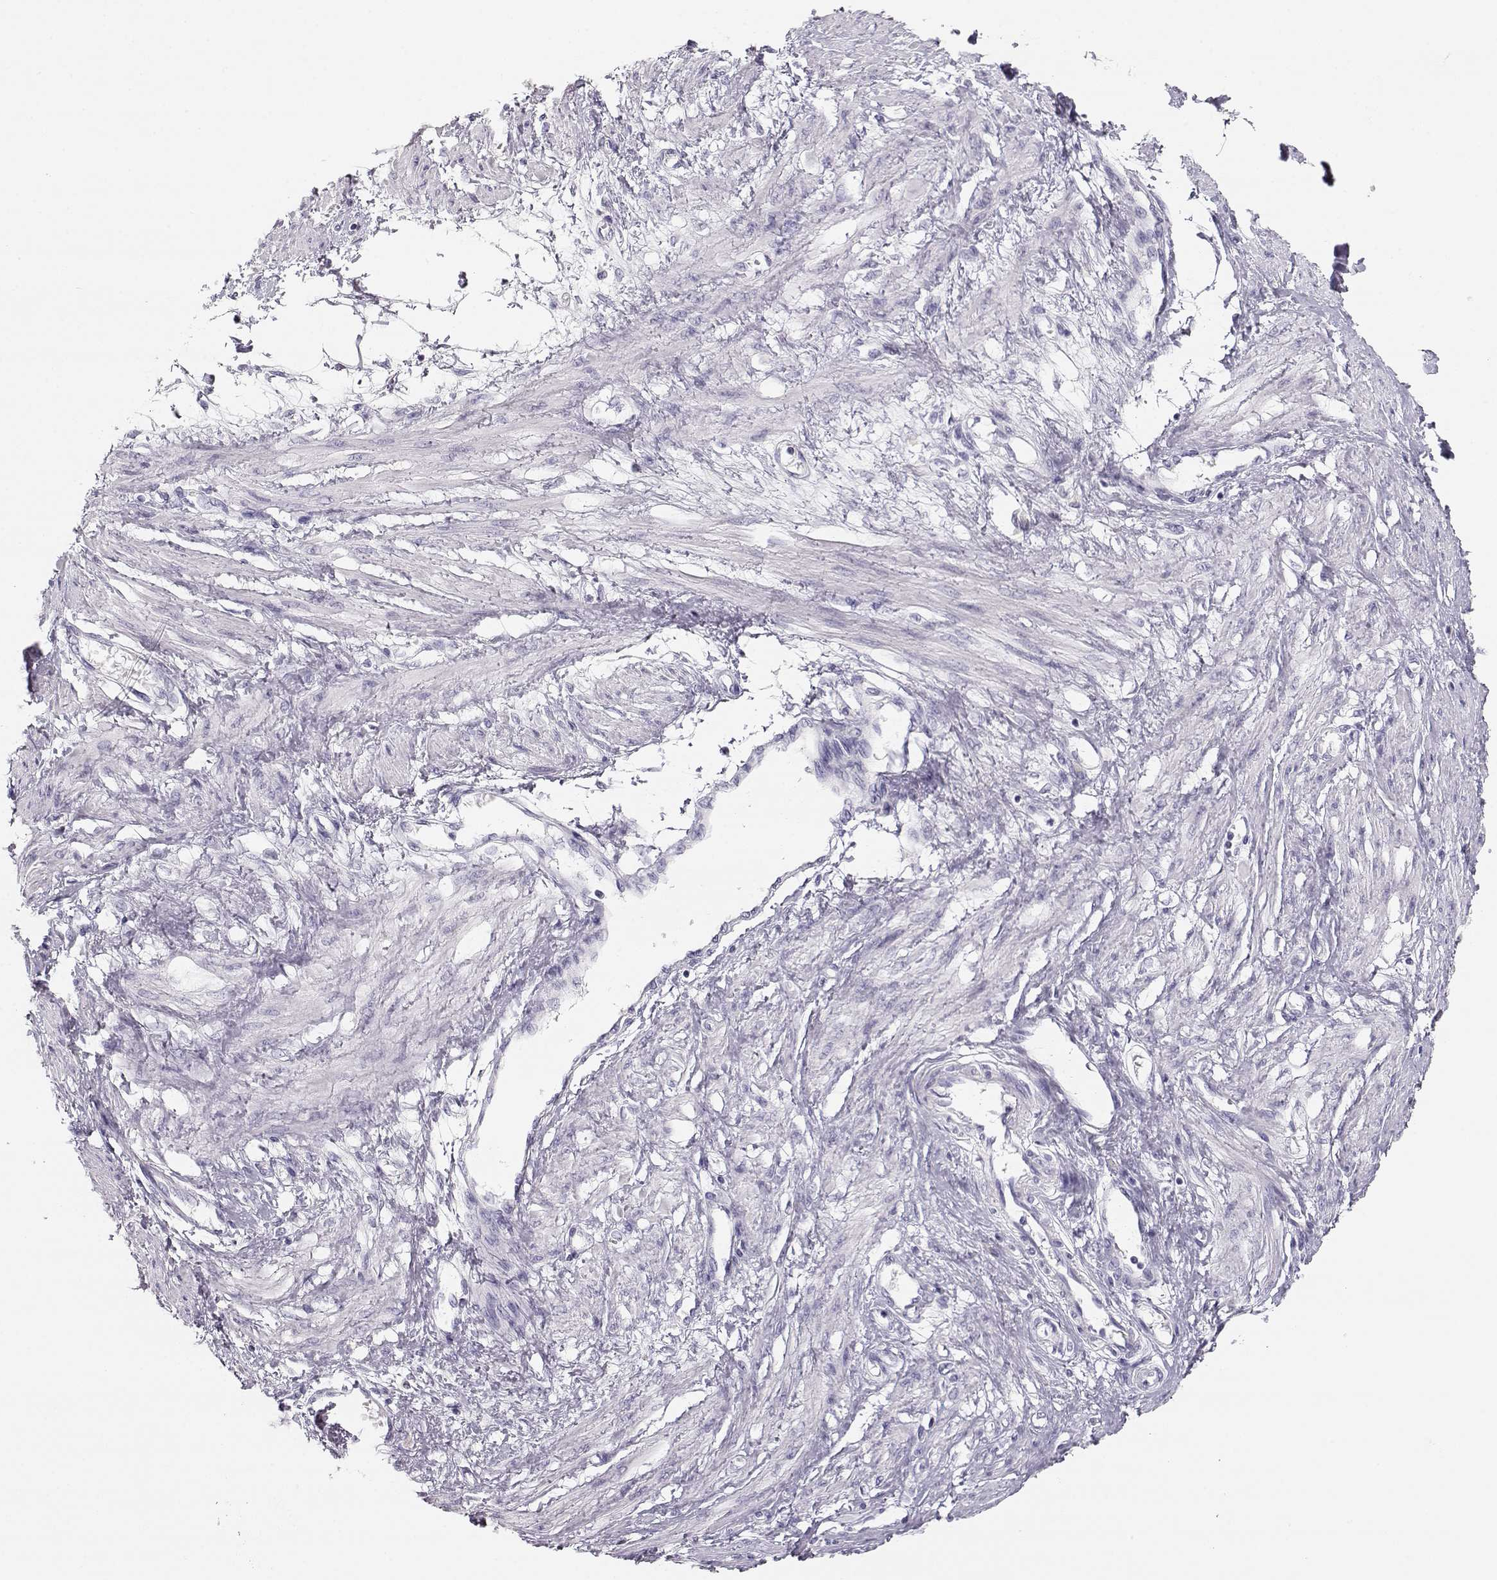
{"staining": {"intensity": "negative", "quantity": "none", "location": "none"}, "tissue": "smooth muscle", "cell_type": "Smooth muscle cells", "image_type": "normal", "snomed": [{"axis": "morphology", "description": "Normal tissue, NOS"}, {"axis": "topography", "description": "Smooth muscle"}, {"axis": "topography", "description": "Uterus"}], "caption": "An immunohistochemistry micrograph of normal smooth muscle is shown. There is no staining in smooth muscle cells of smooth muscle.", "gene": "LEPR", "patient": {"sex": "female", "age": 39}}